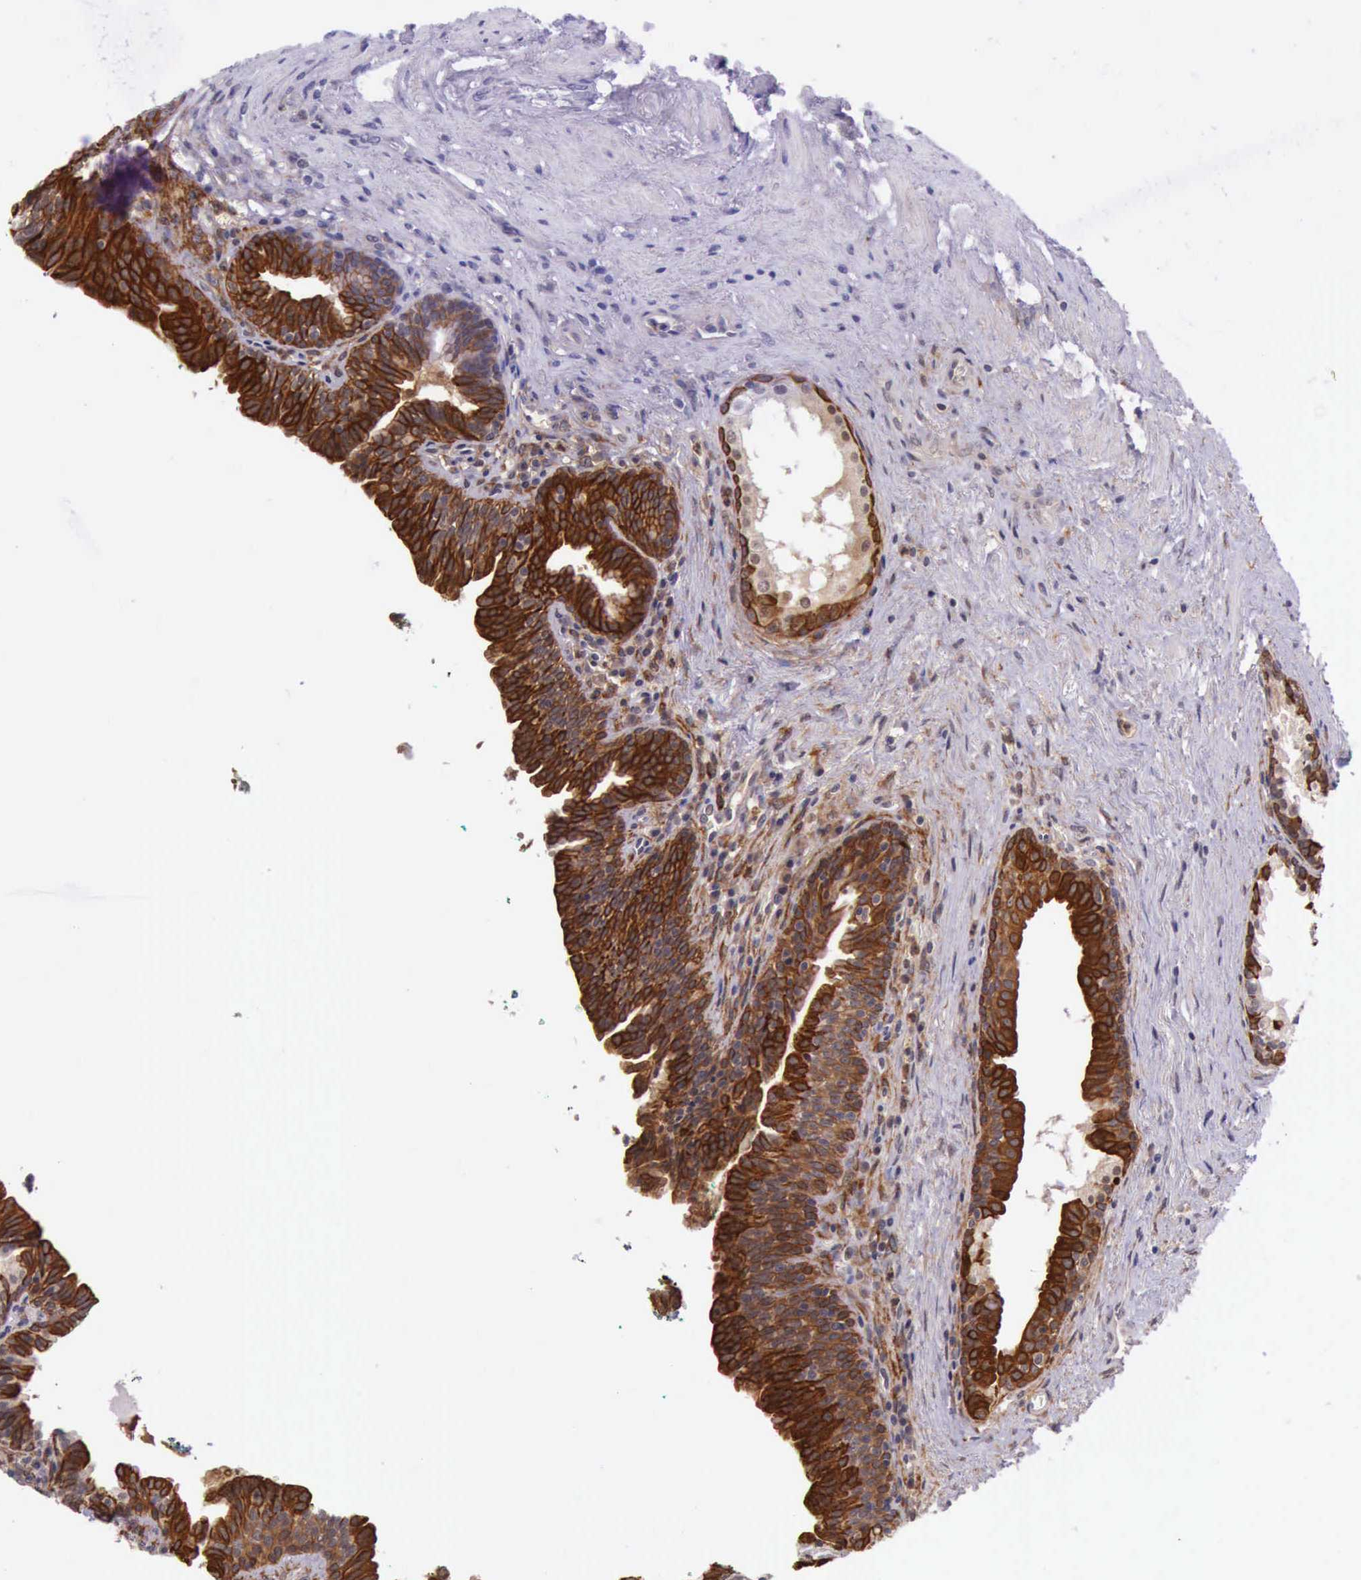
{"staining": {"intensity": "moderate", "quantity": ">75%", "location": "cytoplasmic/membranous"}, "tissue": "prostate", "cell_type": "Glandular cells", "image_type": "normal", "snomed": [{"axis": "morphology", "description": "Normal tissue, NOS"}, {"axis": "topography", "description": "Prostate"}], "caption": "Protein positivity by immunohistochemistry (IHC) shows moderate cytoplasmic/membranous staining in approximately >75% of glandular cells in normal prostate.", "gene": "PRICKLE3", "patient": {"sex": "male", "age": 65}}